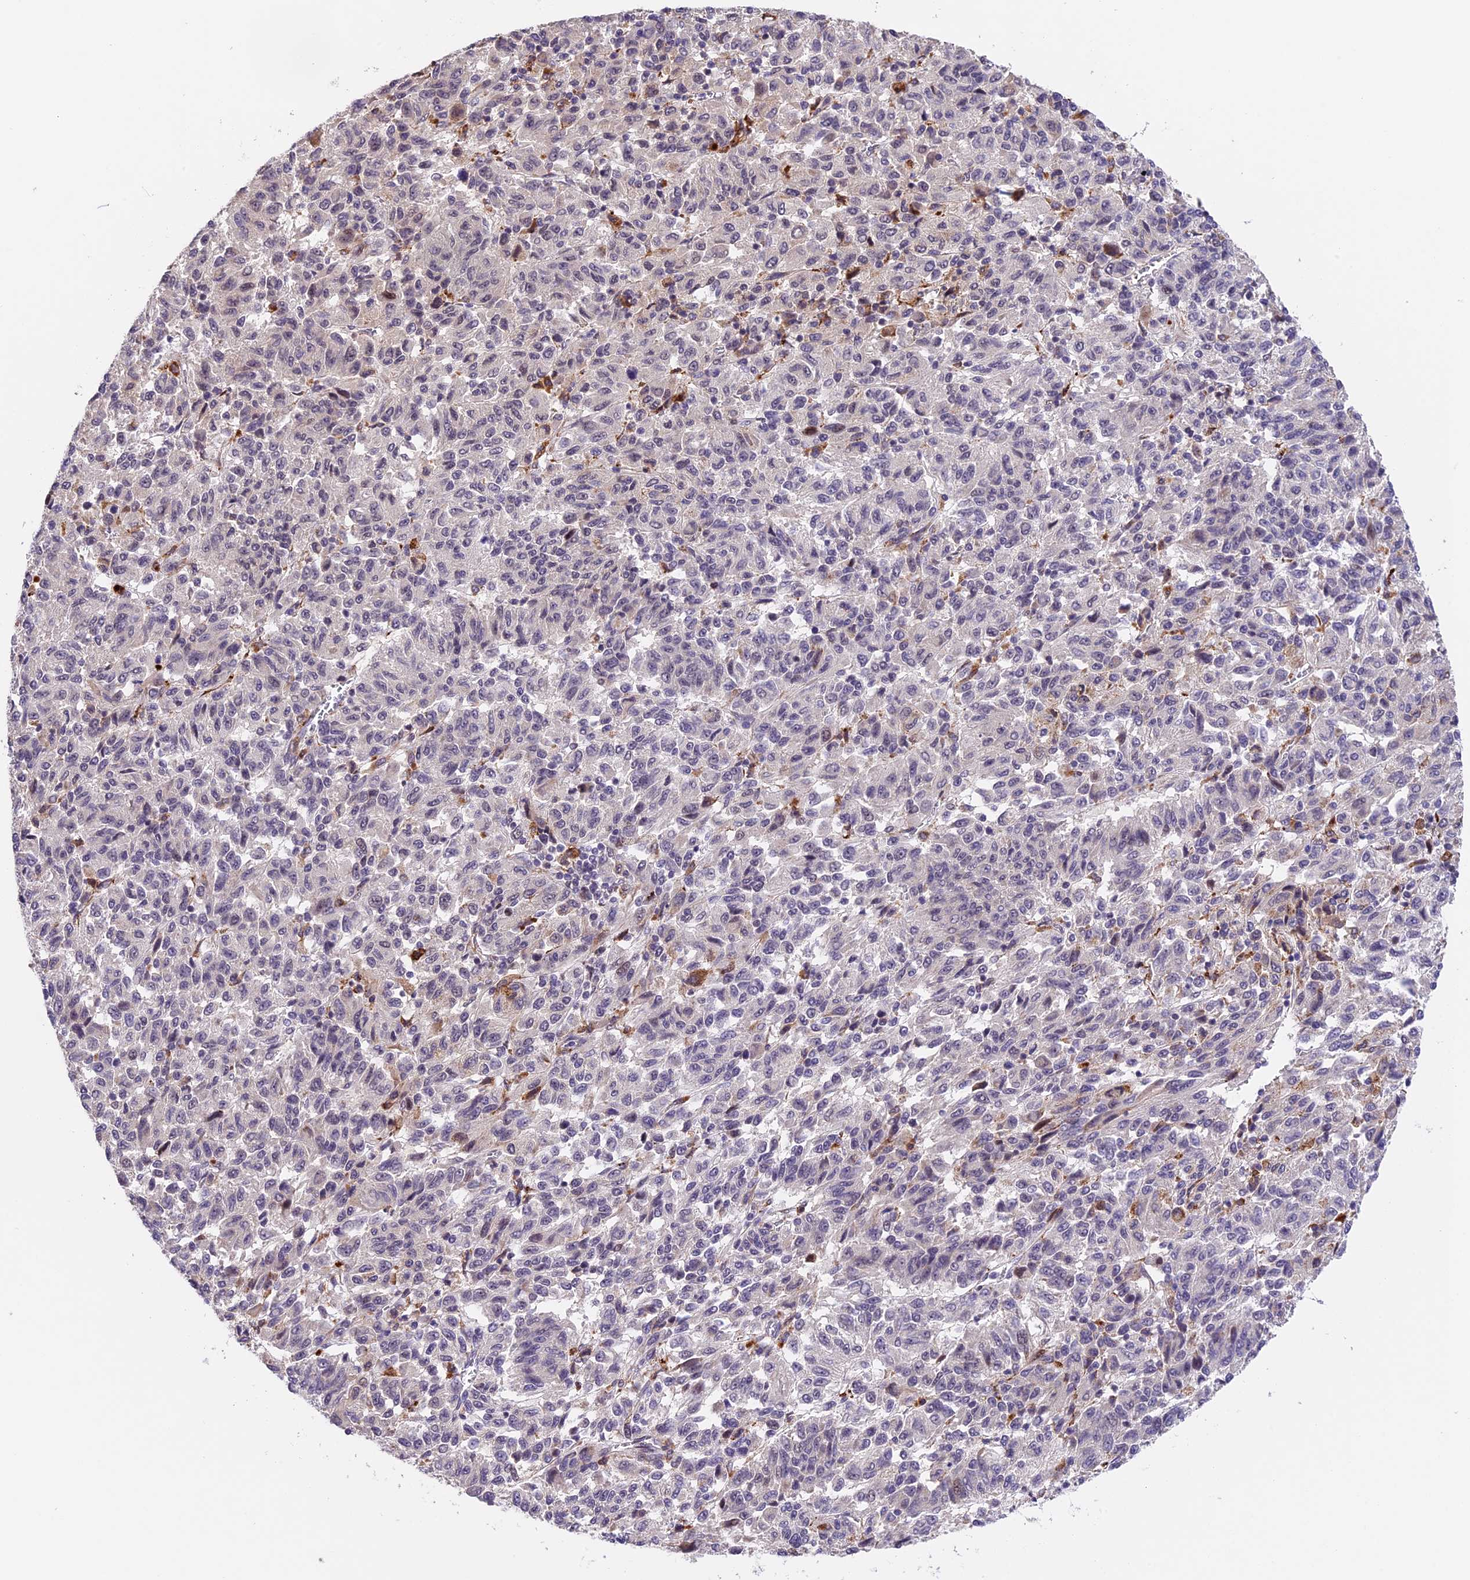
{"staining": {"intensity": "negative", "quantity": "none", "location": "none"}, "tissue": "melanoma", "cell_type": "Tumor cells", "image_type": "cancer", "snomed": [{"axis": "morphology", "description": "Malignant melanoma, Metastatic site"}, {"axis": "topography", "description": "Lung"}], "caption": "Immunohistochemistry image of neoplastic tissue: human malignant melanoma (metastatic site) stained with DAB shows no significant protein positivity in tumor cells.", "gene": "FBXO45", "patient": {"sex": "male", "age": 64}}